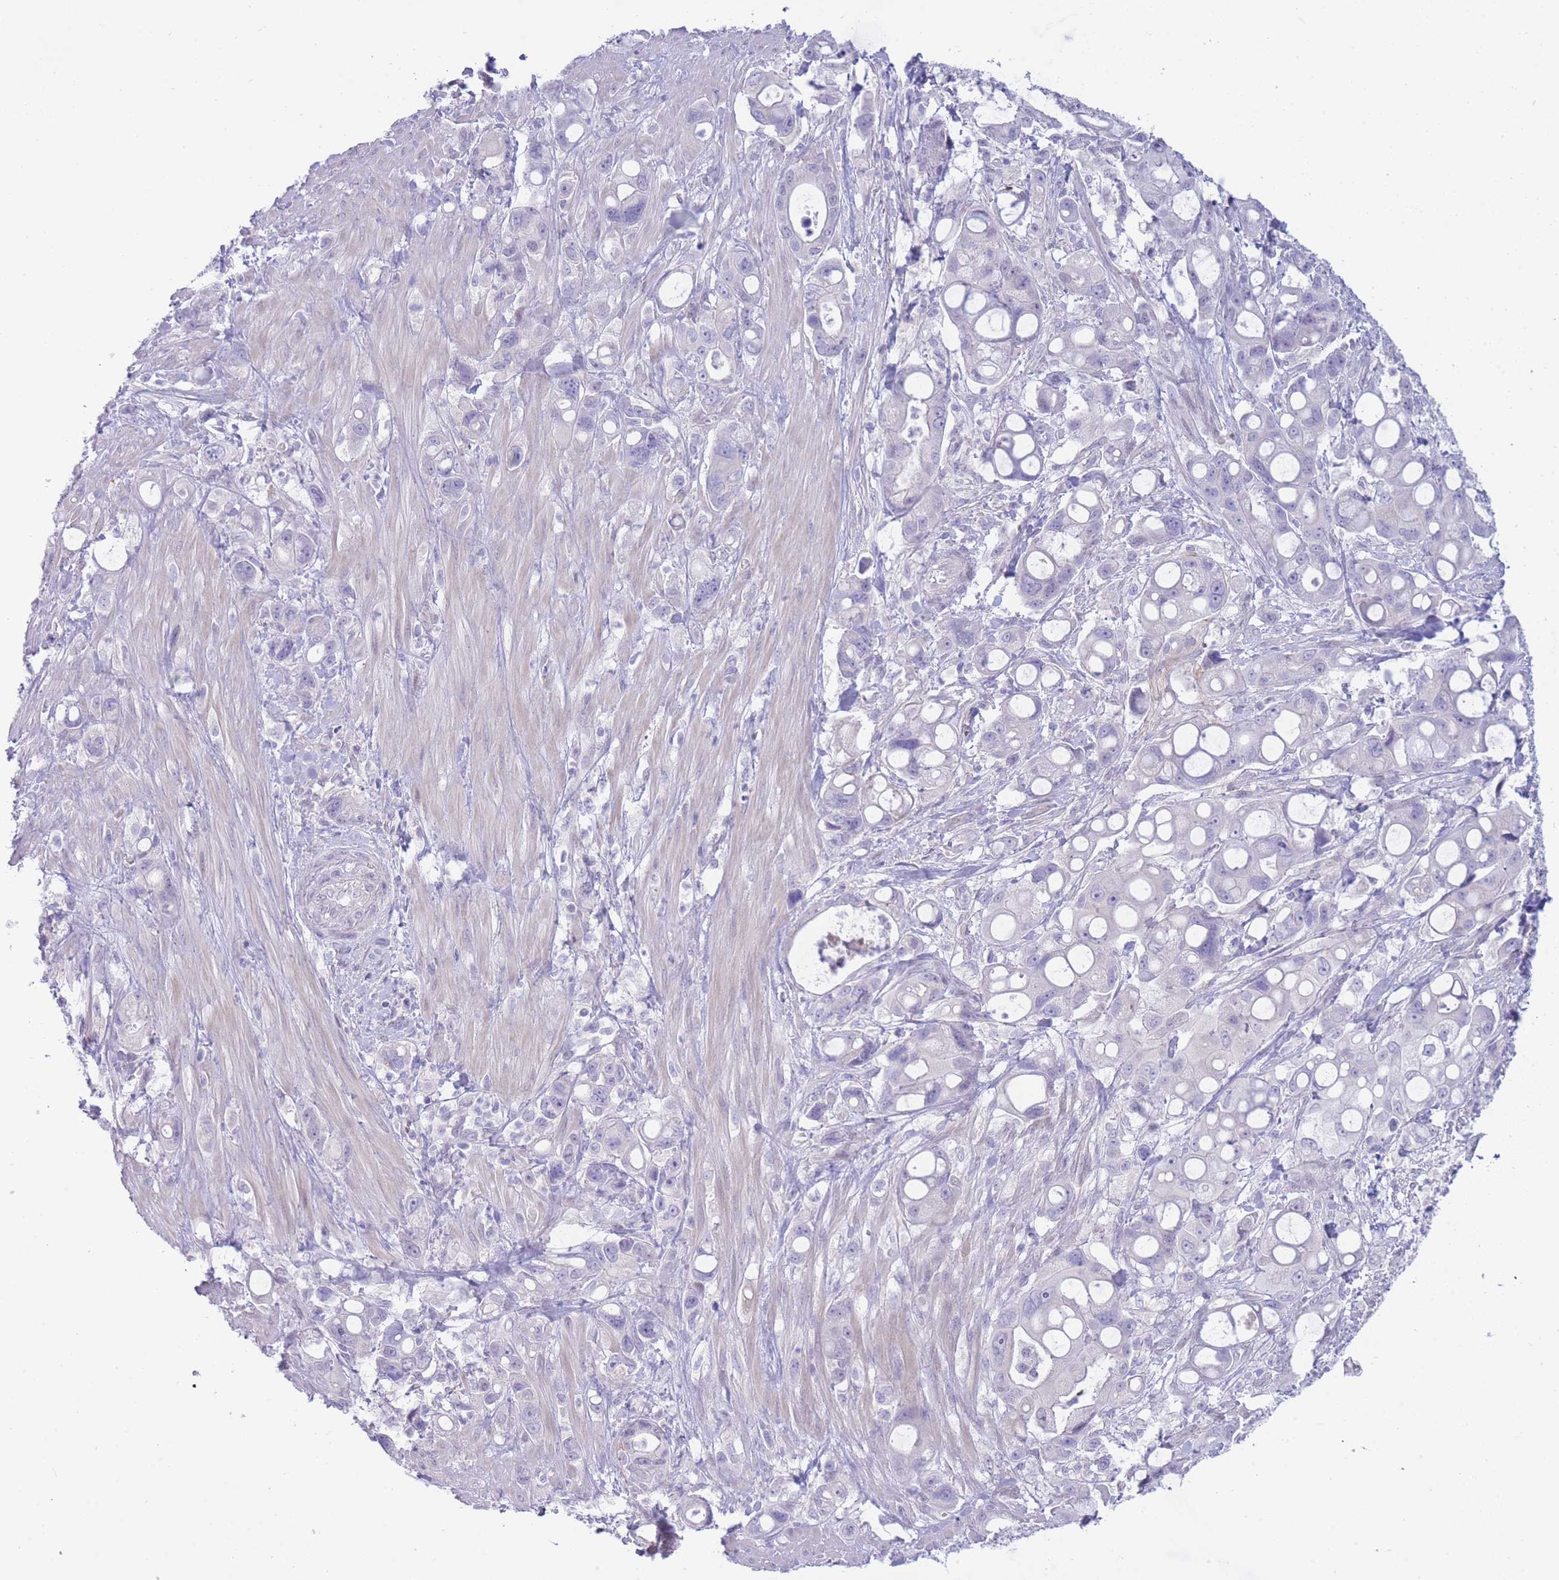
{"staining": {"intensity": "negative", "quantity": "none", "location": "none"}, "tissue": "pancreatic cancer", "cell_type": "Tumor cells", "image_type": "cancer", "snomed": [{"axis": "morphology", "description": "Adenocarcinoma, NOS"}, {"axis": "topography", "description": "Pancreas"}], "caption": "This is an immunohistochemistry (IHC) micrograph of adenocarcinoma (pancreatic). There is no staining in tumor cells.", "gene": "PRR23B", "patient": {"sex": "male", "age": 68}}